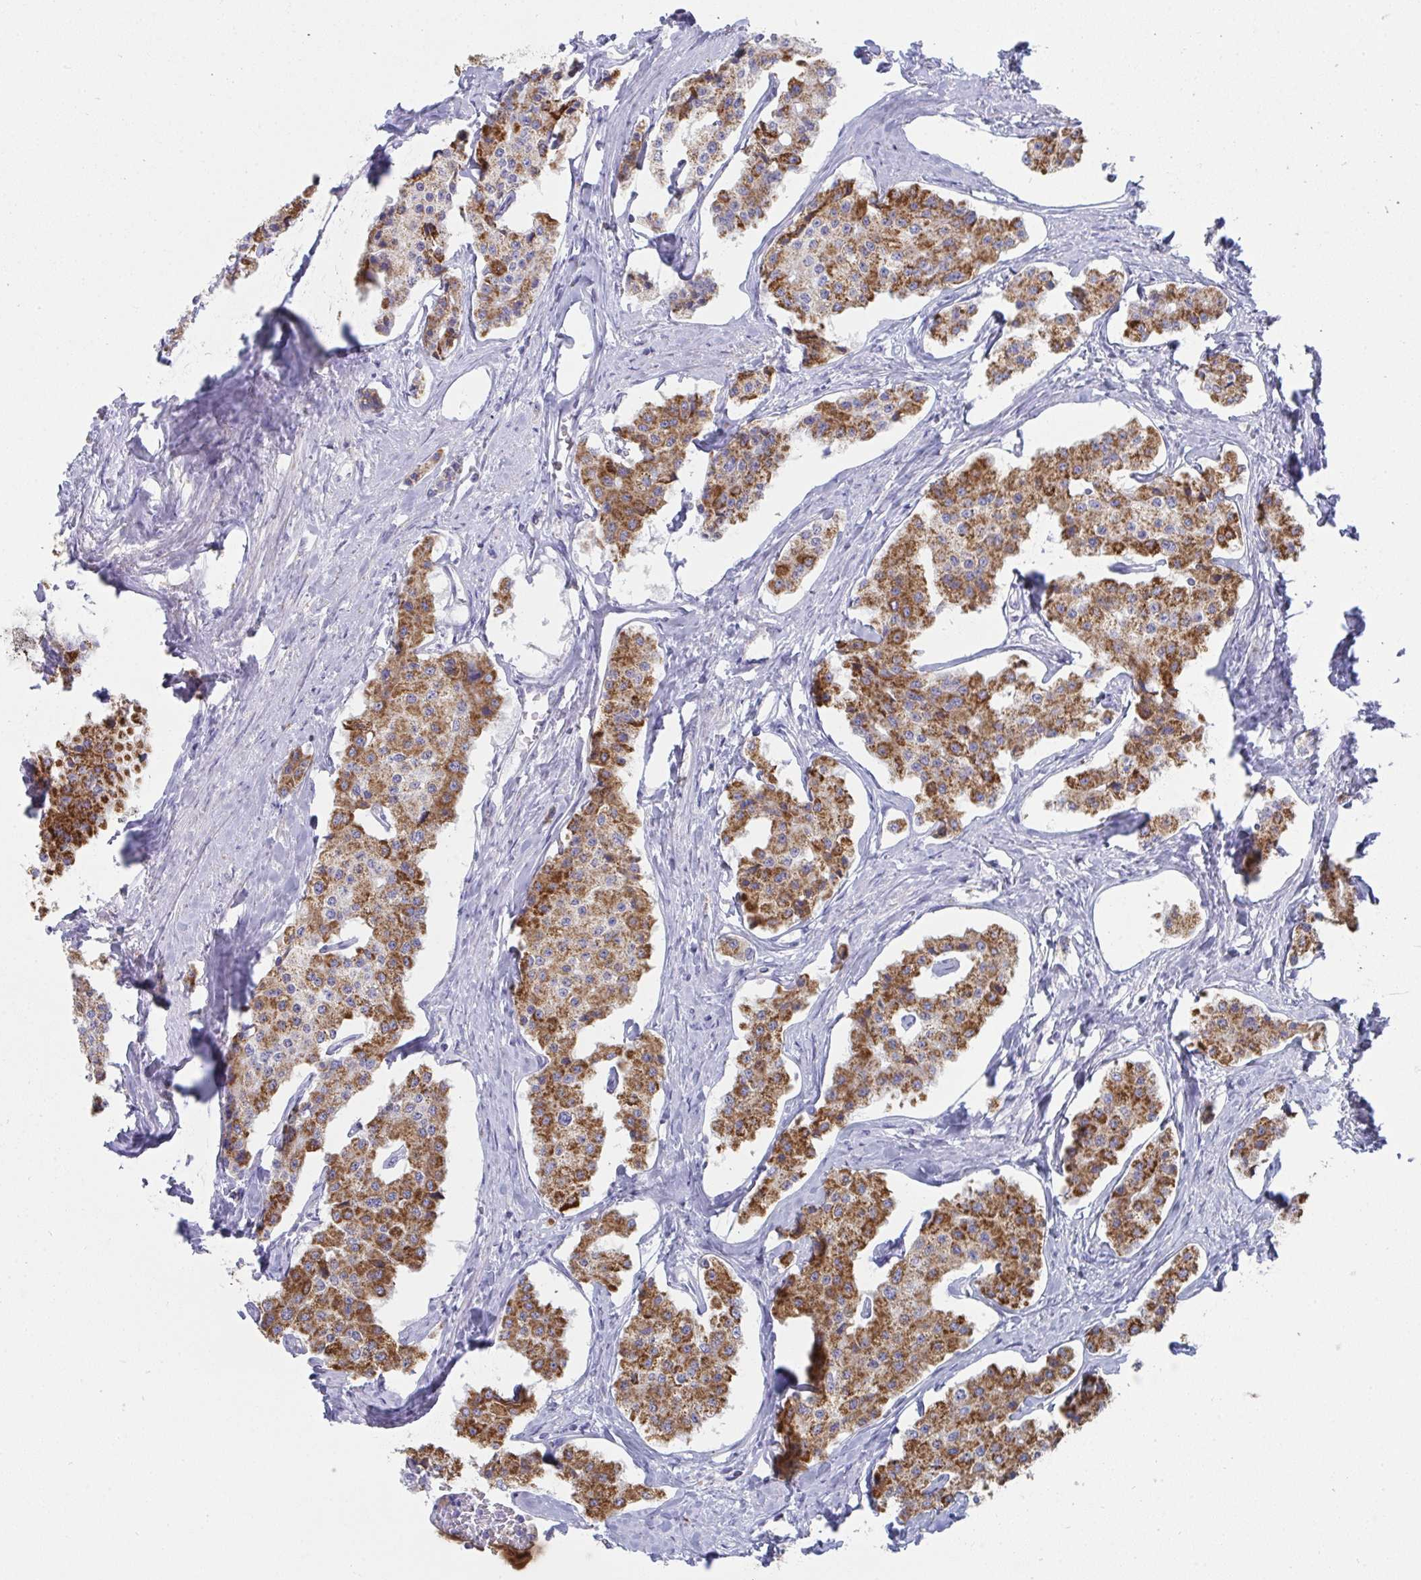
{"staining": {"intensity": "moderate", "quantity": ">75%", "location": "cytoplasmic/membranous"}, "tissue": "carcinoid", "cell_type": "Tumor cells", "image_type": "cancer", "snomed": [{"axis": "morphology", "description": "Carcinoid, malignant, NOS"}, {"axis": "topography", "description": "Small intestine"}], "caption": "Immunohistochemistry staining of carcinoid, which exhibits medium levels of moderate cytoplasmic/membranous staining in approximately >75% of tumor cells indicating moderate cytoplasmic/membranous protein expression. The staining was performed using DAB (3,3'-diaminobenzidine) (brown) for protein detection and nuclei were counterstained in hematoxylin (blue).", "gene": "AIFM1", "patient": {"sex": "female", "age": 65}}